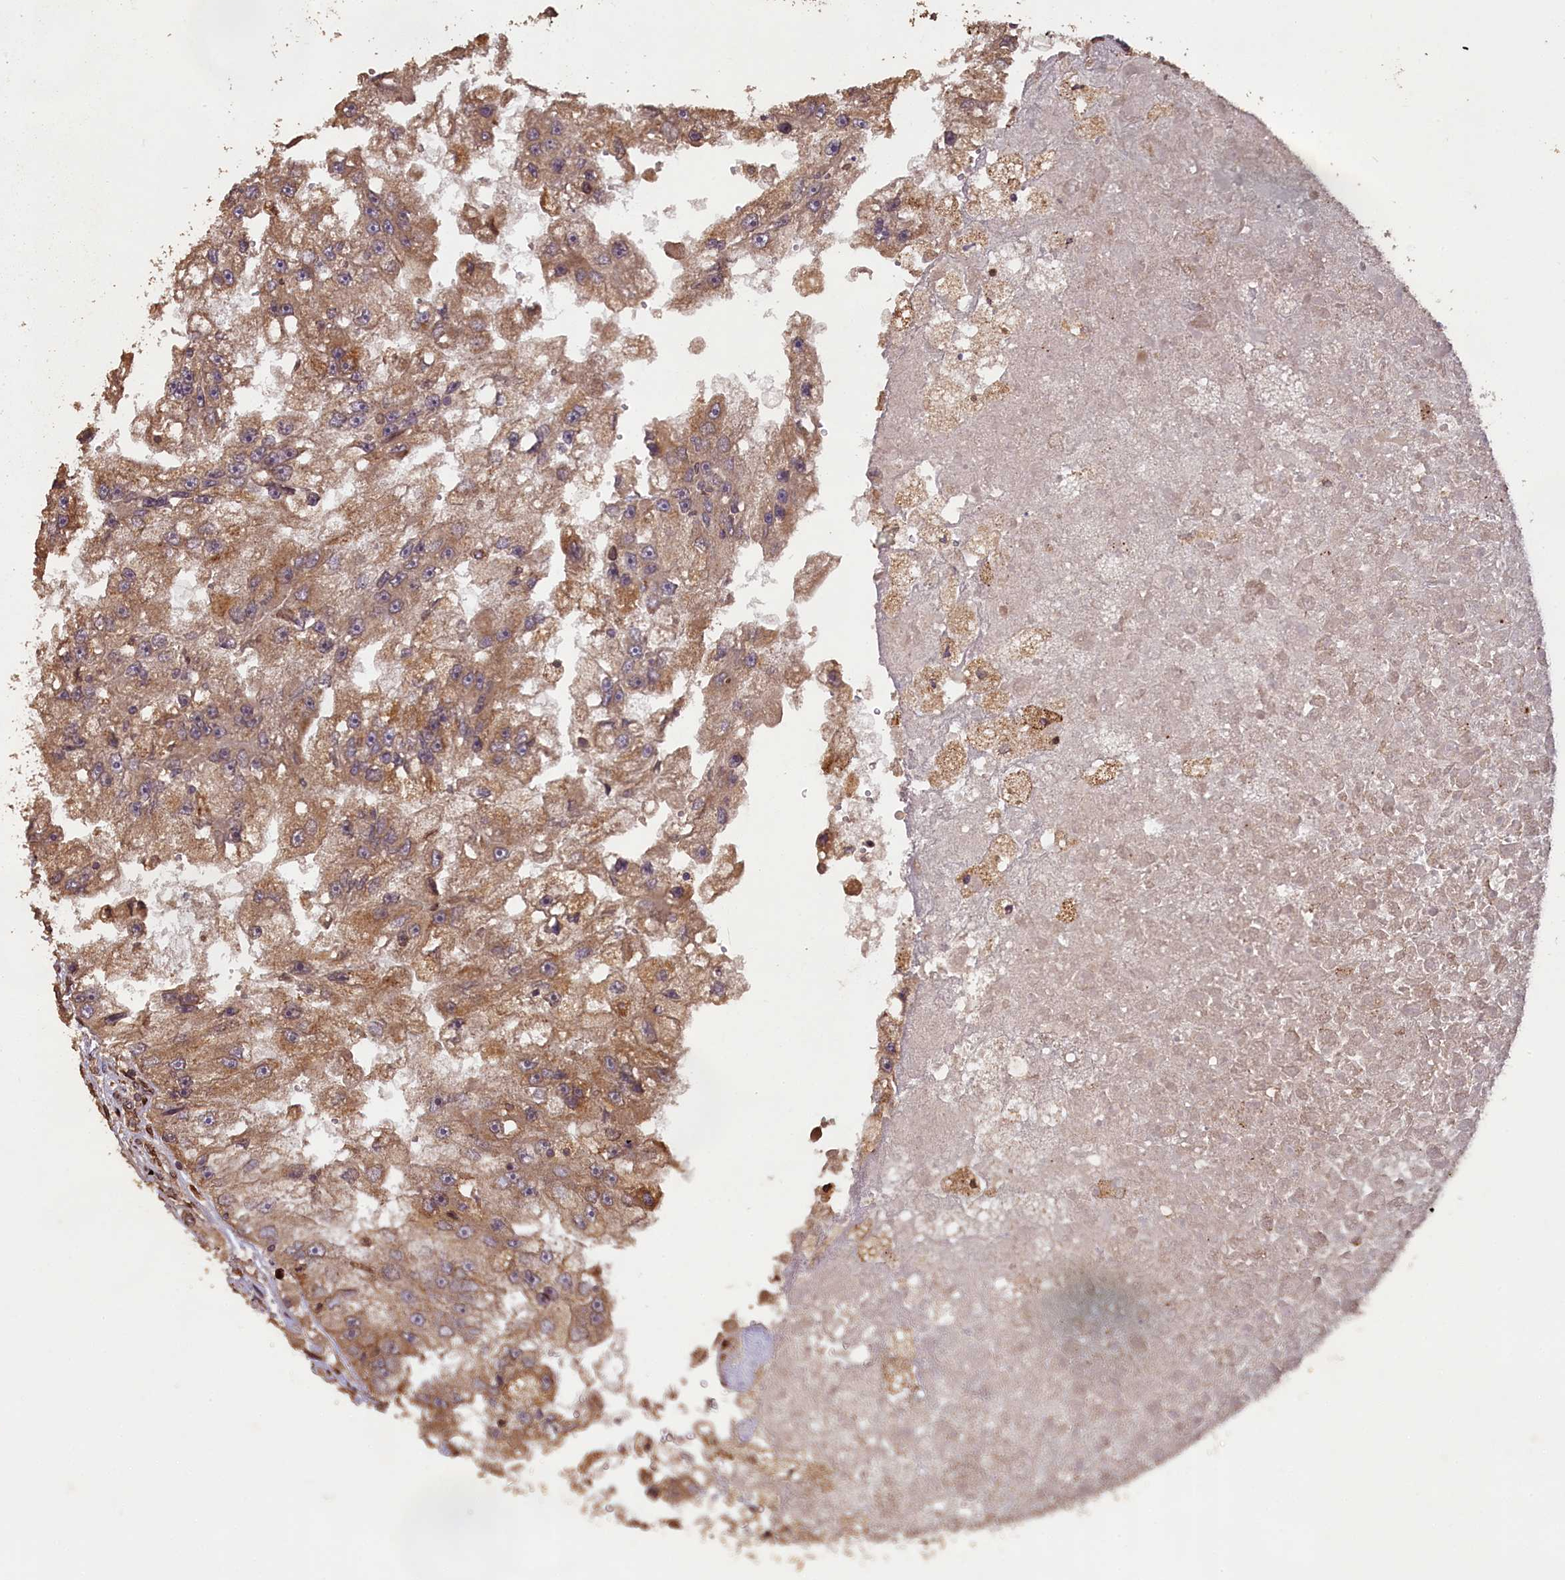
{"staining": {"intensity": "moderate", "quantity": ">75%", "location": "cytoplasmic/membranous"}, "tissue": "renal cancer", "cell_type": "Tumor cells", "image_type": "cancer", "snomed": [{"axis": "morphology", "description": "Adenocarcinoma, NOS"}, {"axis": "topography", "description": "Kidney"}], "caption": "Adenocarcinoma (renal) stained for a protein displays moderate cytoplasmic/membranous positivity in tumor cells.", "gene": "SLC38A7", "patient": {"sex": "male", "age": 63}}